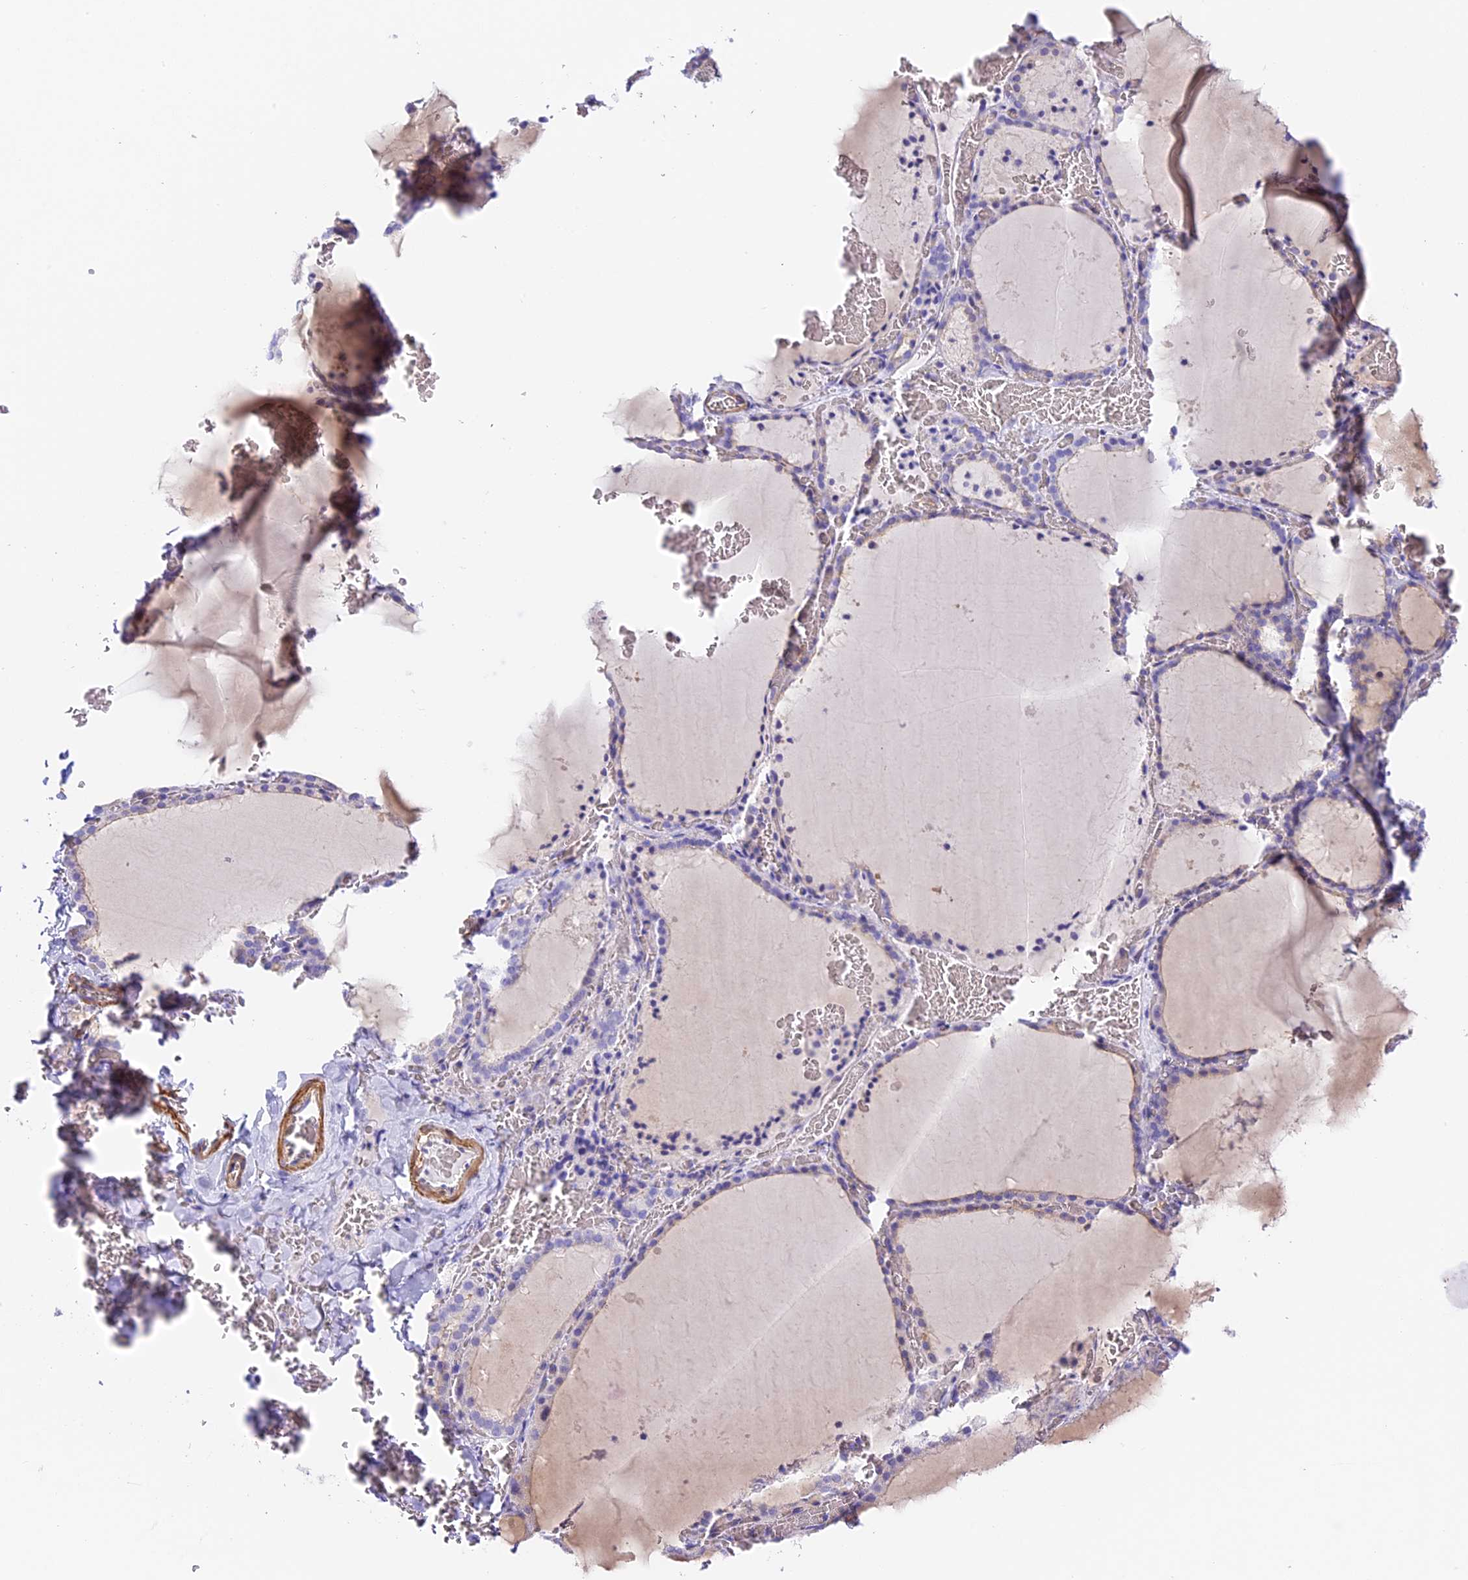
{"staining": {"intensity": "moderate", "quantity": "<25%", "location": "cytoplasmic/membranous"}, "tissue": "thyroid gland", "cell_type": "Glandular cells", "image_type": "normal", "snomed": [{"axis": "morphology", "description": "Normal tissue, NOS"}, {"axis": "topography", "description": "Thyroid gland"}], "caption": "A high-resolution image shows immunohistochemistry staining of unremarkable thyroid gland, which shows moderate cytoplasmic/membranous positivity in about <25% of glandular cells.", "gene": "HOMER3", "patient": {"sex": "female", "age": 39}}